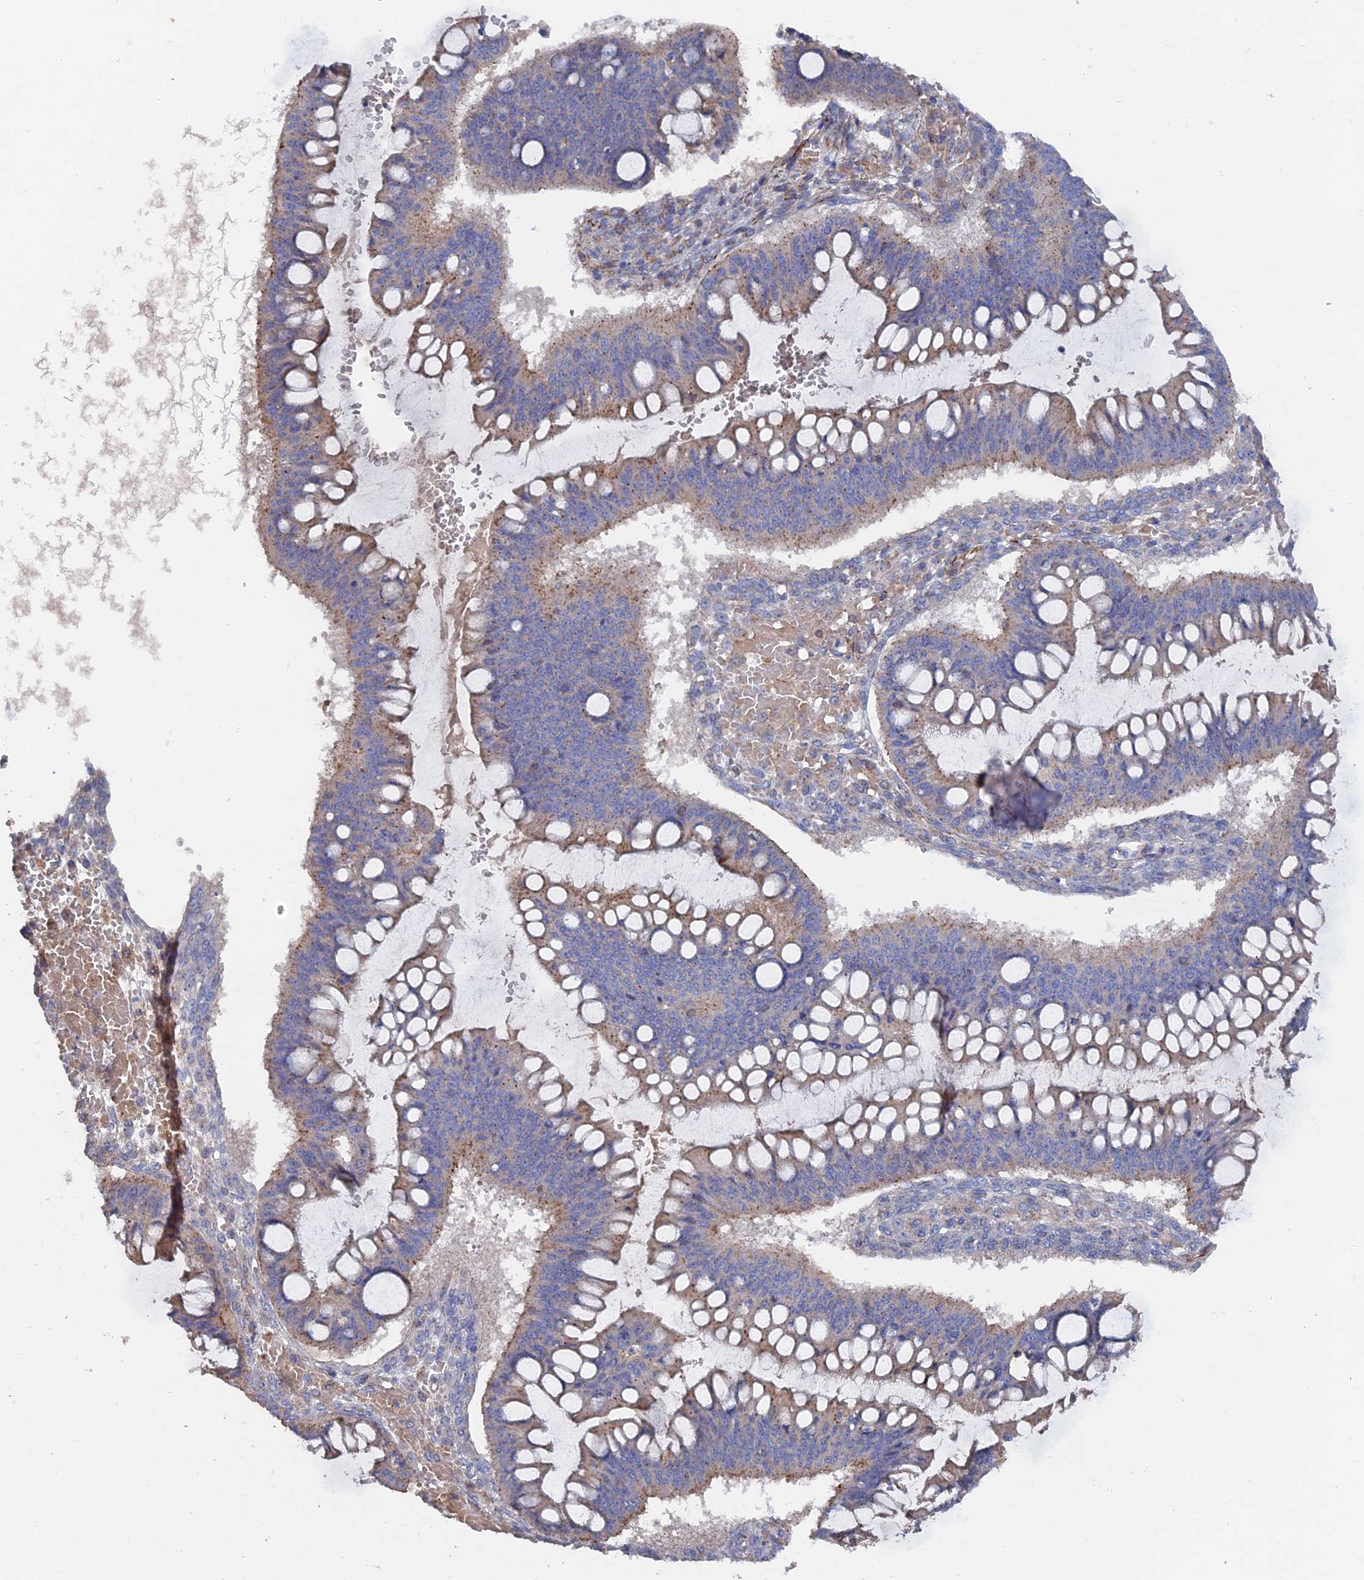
{"staining": {"intensity": "weak", "quantity": ">75%", "location": "cytoplasmic/membranous"}, "tissue": "ovarian cancer", "cell_type": "Tumor cells", "image_type": "cancer", "snomed": [{"axis": "morphology", "description": "Cystadenocarcinoma, mucinous, NOS"}, {"axis": "topography", "description": "Ovary"}], "caption": "Immunohistochemistry image of neoplastic tissue: human ovarian cancer (mucinous cystadenocarcinoma) stained using IHC shows low levels of weak protein expression localized specifically in the cytoplasmic/membranous of tumor cells, appearing as a cytoplasmic/membranous brown color.", "gene": "SMG9", "patient": {"sex": "female", "age": 73}}